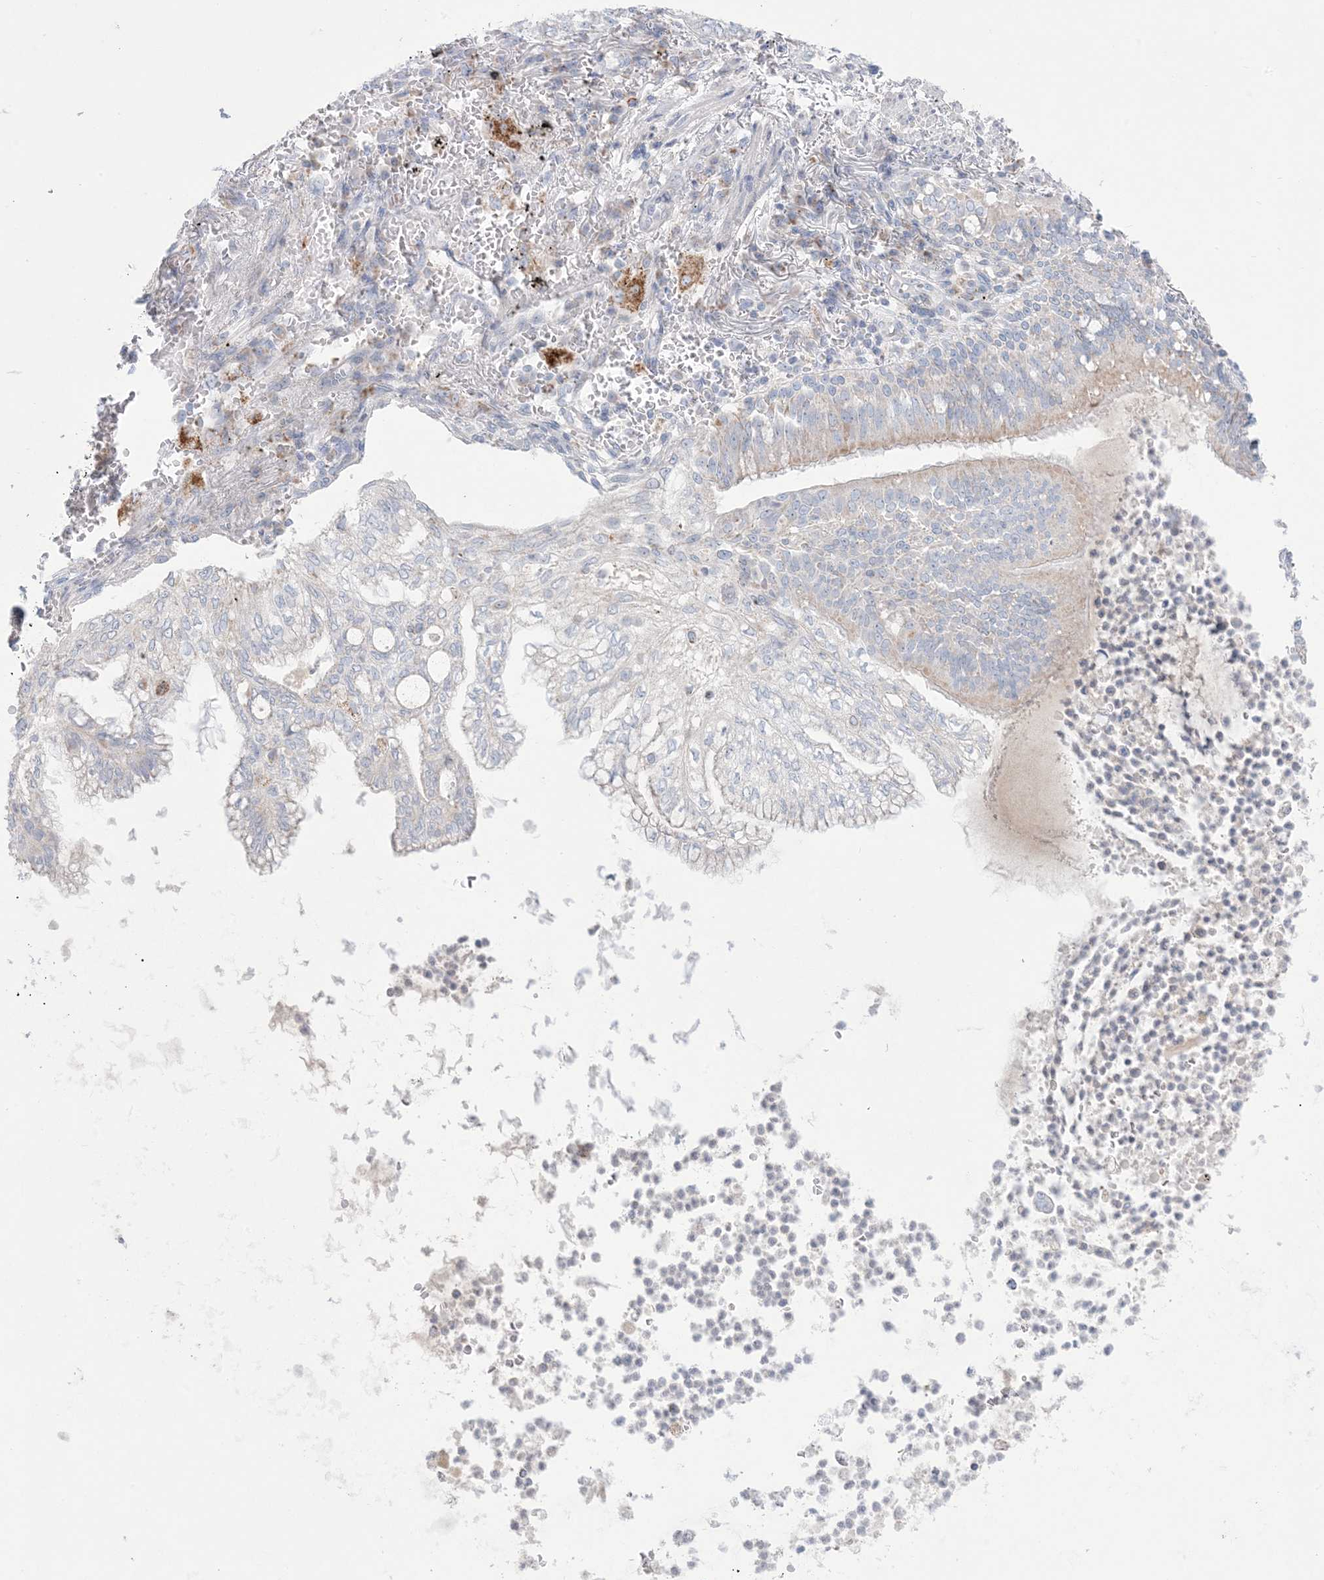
{"staining": {"intensity": "negative", "quantity": "none", "location": "none"}, "tissue": "lung cancer", "cell_type": "Tumor cells", "image_type": "cancer", "snomed": [{"axis": "morphology", "description": "Adenocarcinoma, NOS"}, {"axis": "topography", "description": "Lung"}], "caption": "The immunohistochemistry (IHC) histopathology image has no significant expression in tumor cells of adenocarcinoma (lung) tissue.", "gene": "KCTD6", "patient": {"sex": "female", "age": 70}}